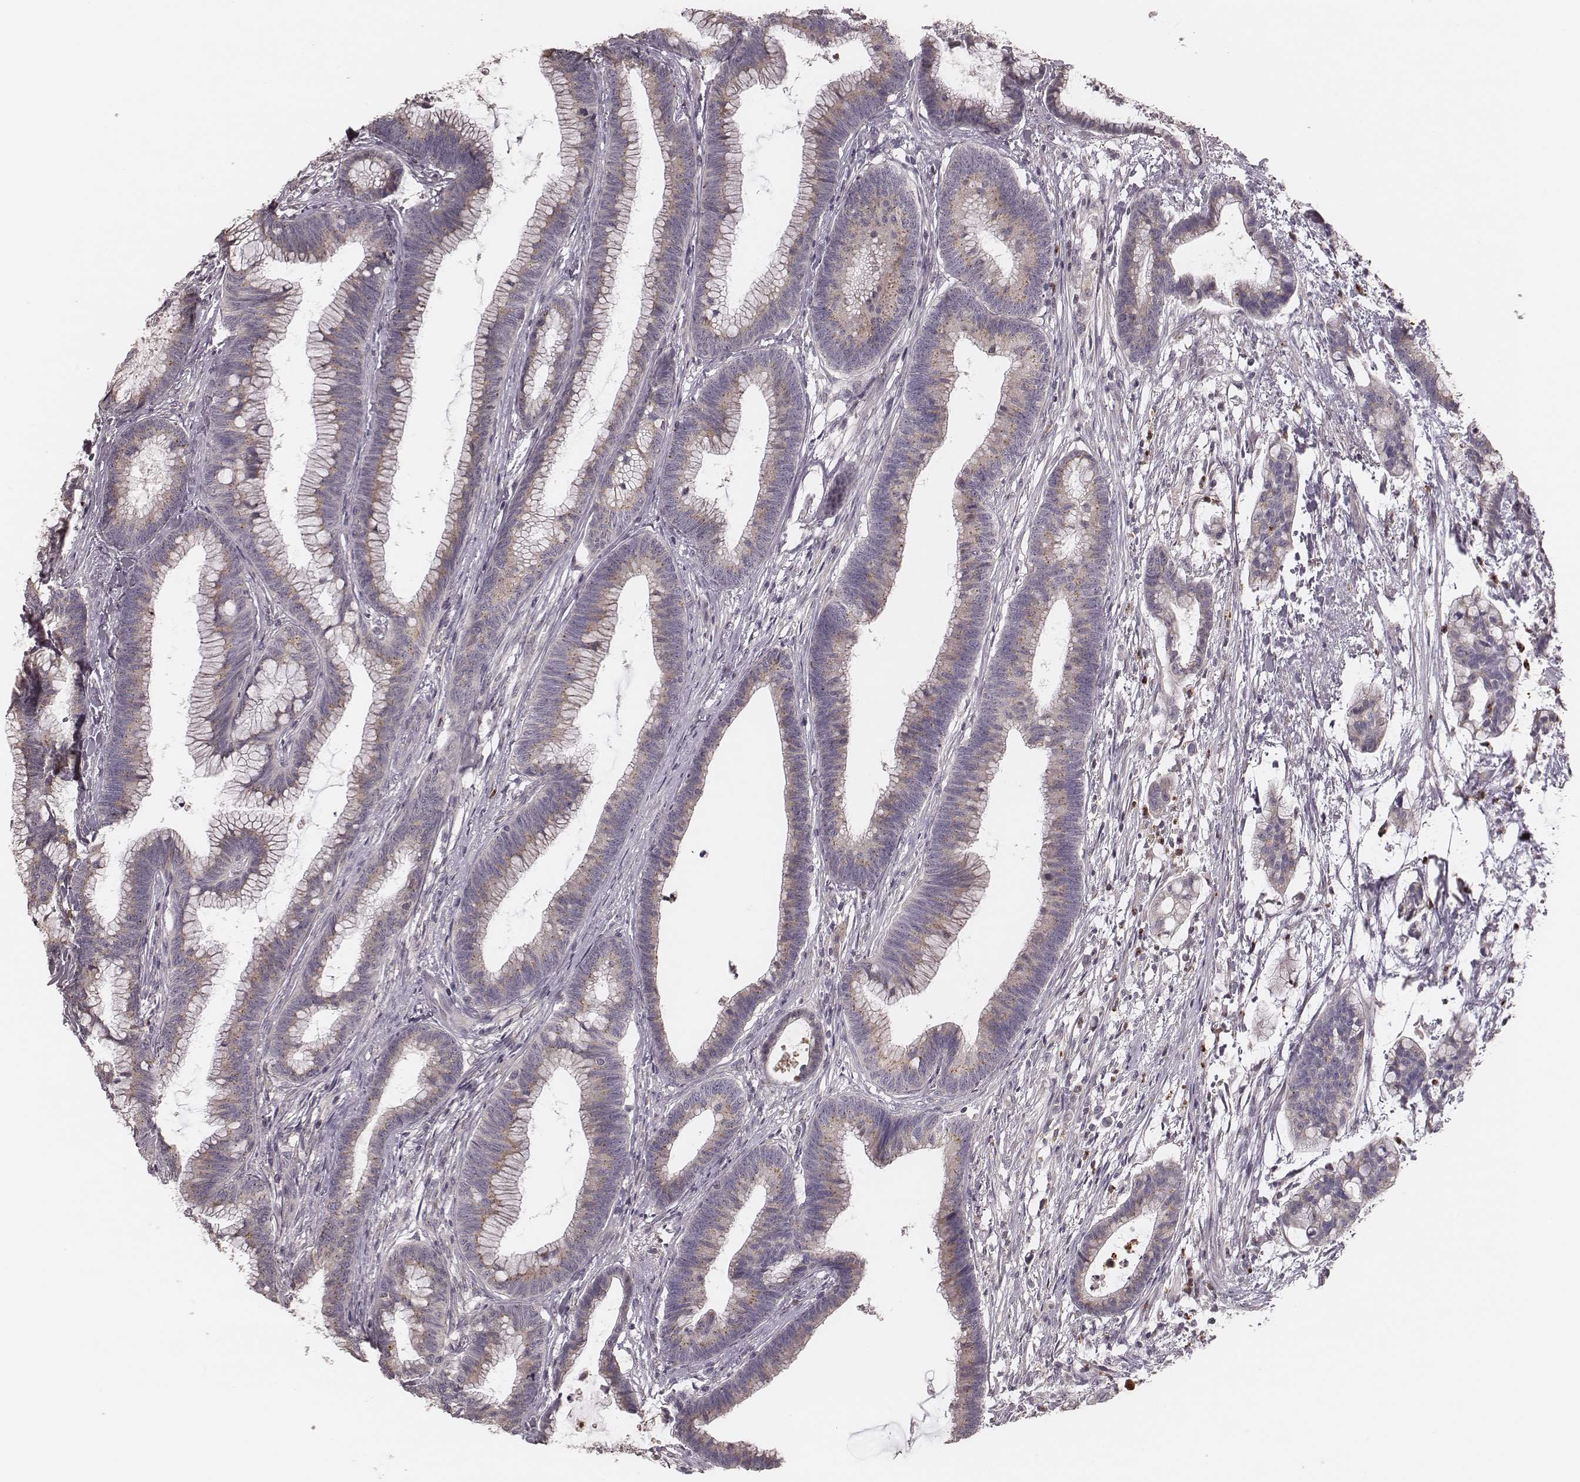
{"staining": {"intensity": "moderate", "quantity": ">75%", "location": "cytoplasmic/membranous"}, "tissue": "colorectal cancer", "cell_type": "Tumor cells", "image_type": "cancer", "snomed": [{"axis": "morphology", "description": "Adenocarcinoma, NOS"}, {"axis": "topography", "description": "Colon"}], "caption": "This is a micrograph of immunohistochemistry (IHC) staining of adenocarcinoma (colorectal), which shows moderate expression in the cytoplasmic/membranous of tumor cells.", "gene": "ABCA7", "patient": {"sex": "female", "age": 78}}